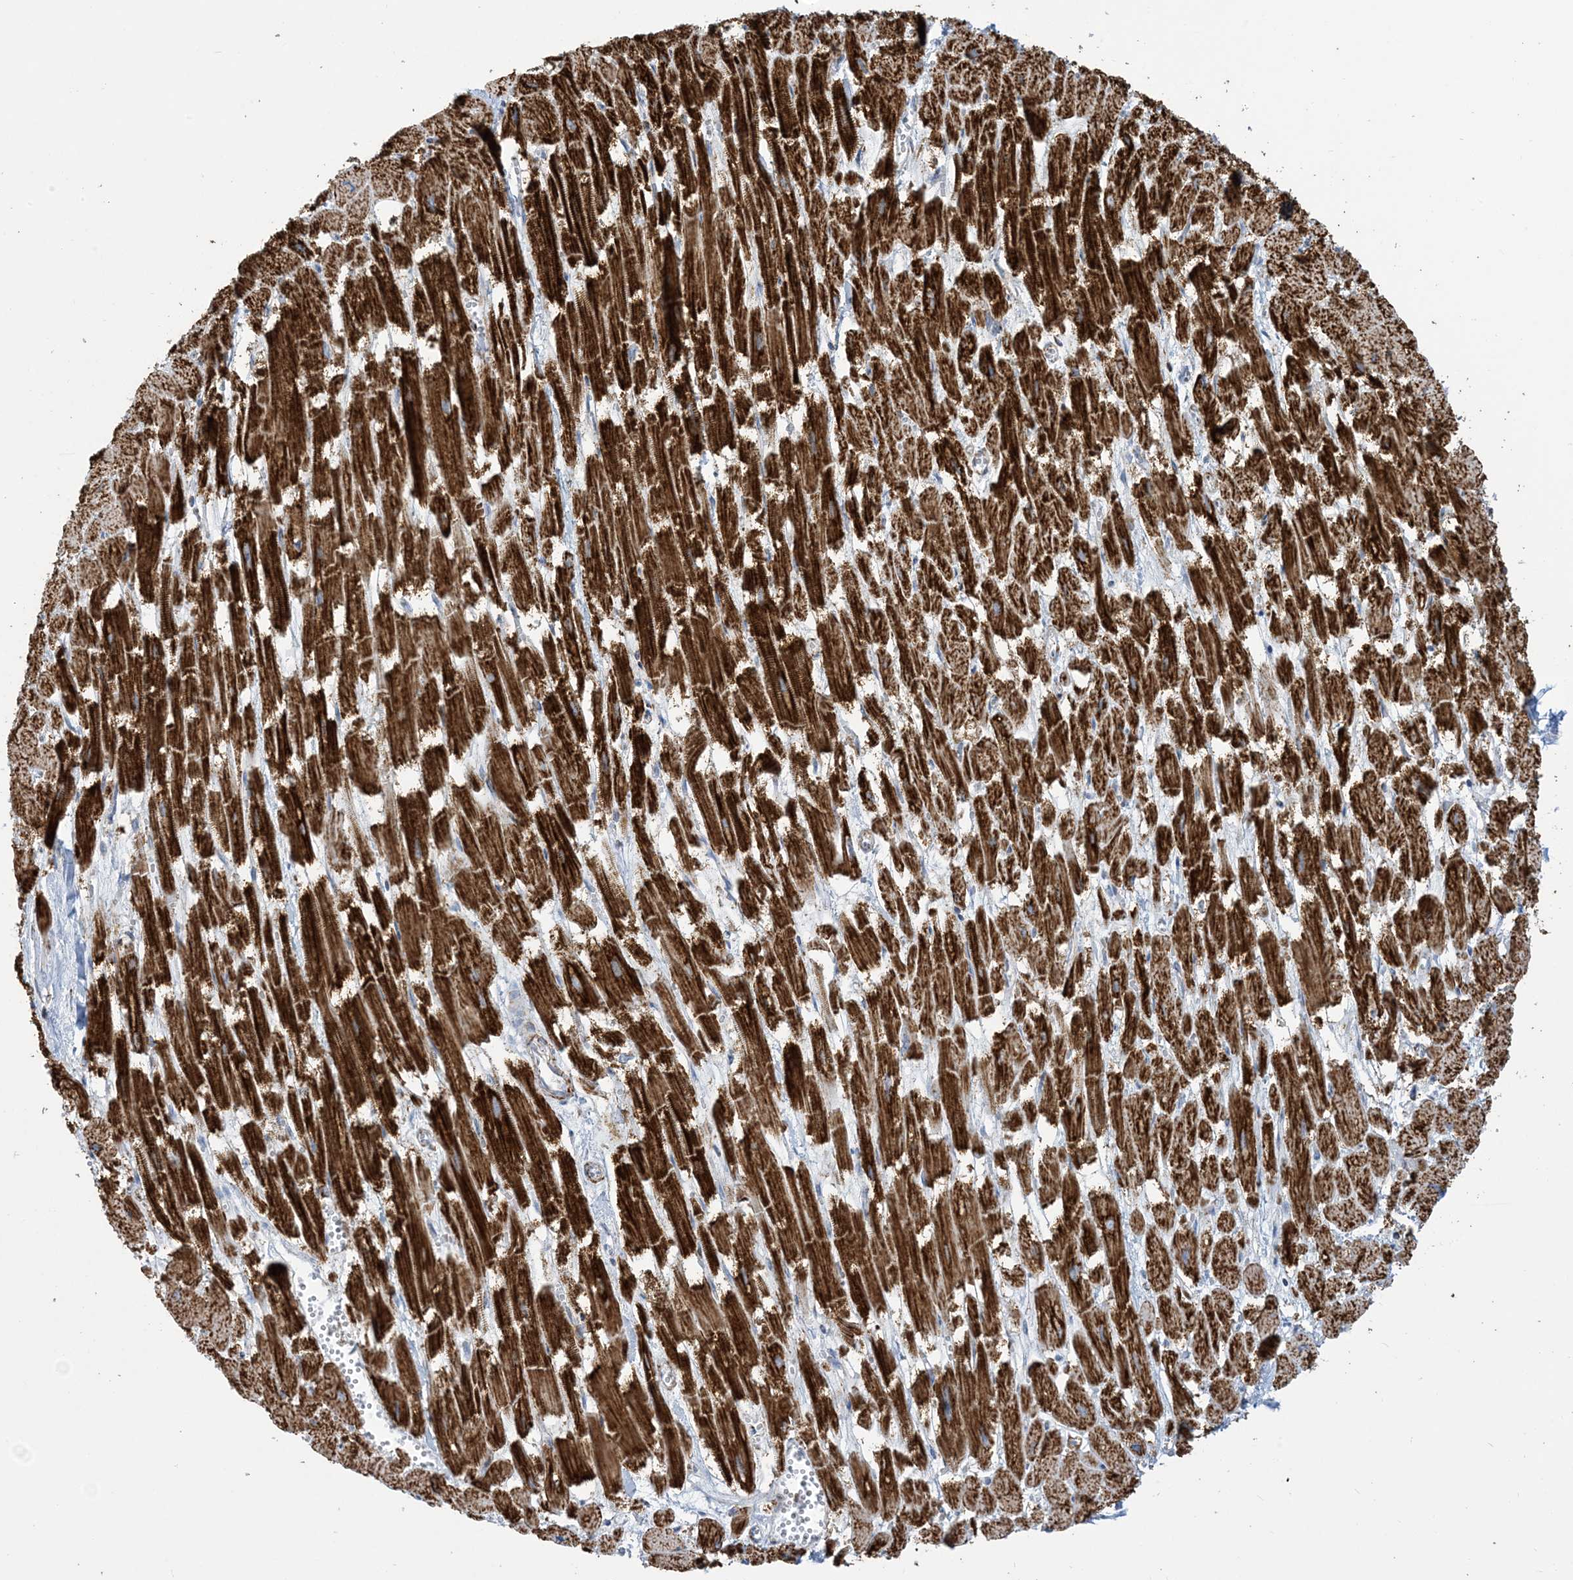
{"staining": {"intensity": "strong", "quantity": ">75%", "location": "cytoplasmic/membranous"}, "tissue": "heart muscle", "cell_type": "Cardiomyocytes", "image_type": "normal", "snomed": [{"axis": "morphology", "description": "Normal tissue, NOS"}, {"axis": "topography", "description": "Heart"}], "caption": "Heart muscle stained with DAB (3,3'-diaminobenzidine) IHC shows high levels of strong cytoplasmic/membranous positivity in approximately >75% of cardiomyocytes.", "gene": "SAMM50", "patient": {"sex": "male", "age": 54}}